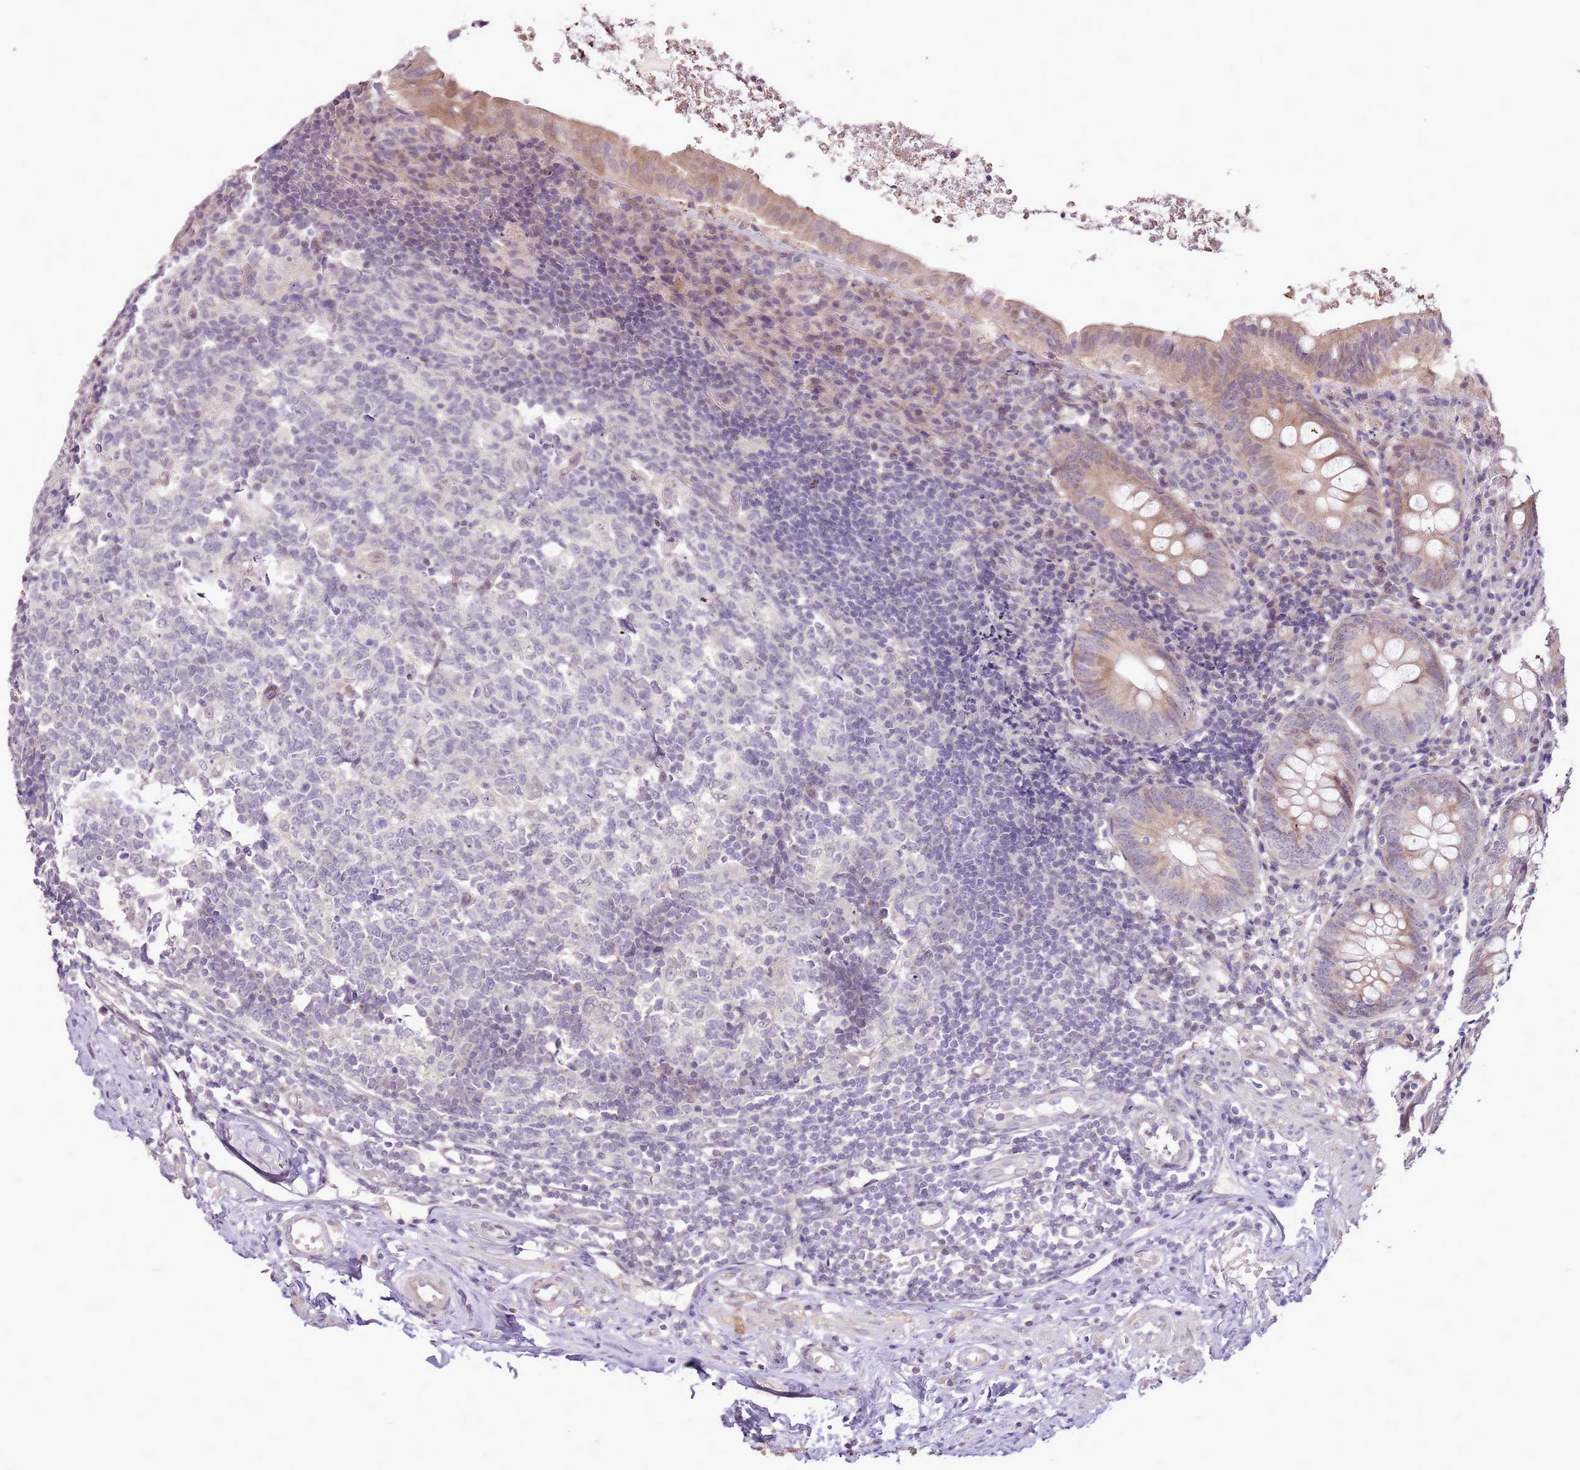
{"staining": {"intensity": "weak", "quantity": "25%-75%", "location": "cytoplasmic/membranous"}, "tissue": "appendix", "cell_type": "Glandular cells", "image_type": "normal", "snomed": [{"axis": "morphology", "description": "Normal tissue, NOS"}, {"axis": "topography", "description": "Appendix"}], "caption": "Weak cytoplasmic/membranous positivity for a protein is appreciated in about 25%-75% of glandular cells of benign appendix using immunohistochemistry (IHC).", "gene": "UGGT2", "patient": {"sex": "female", "age": 54}}